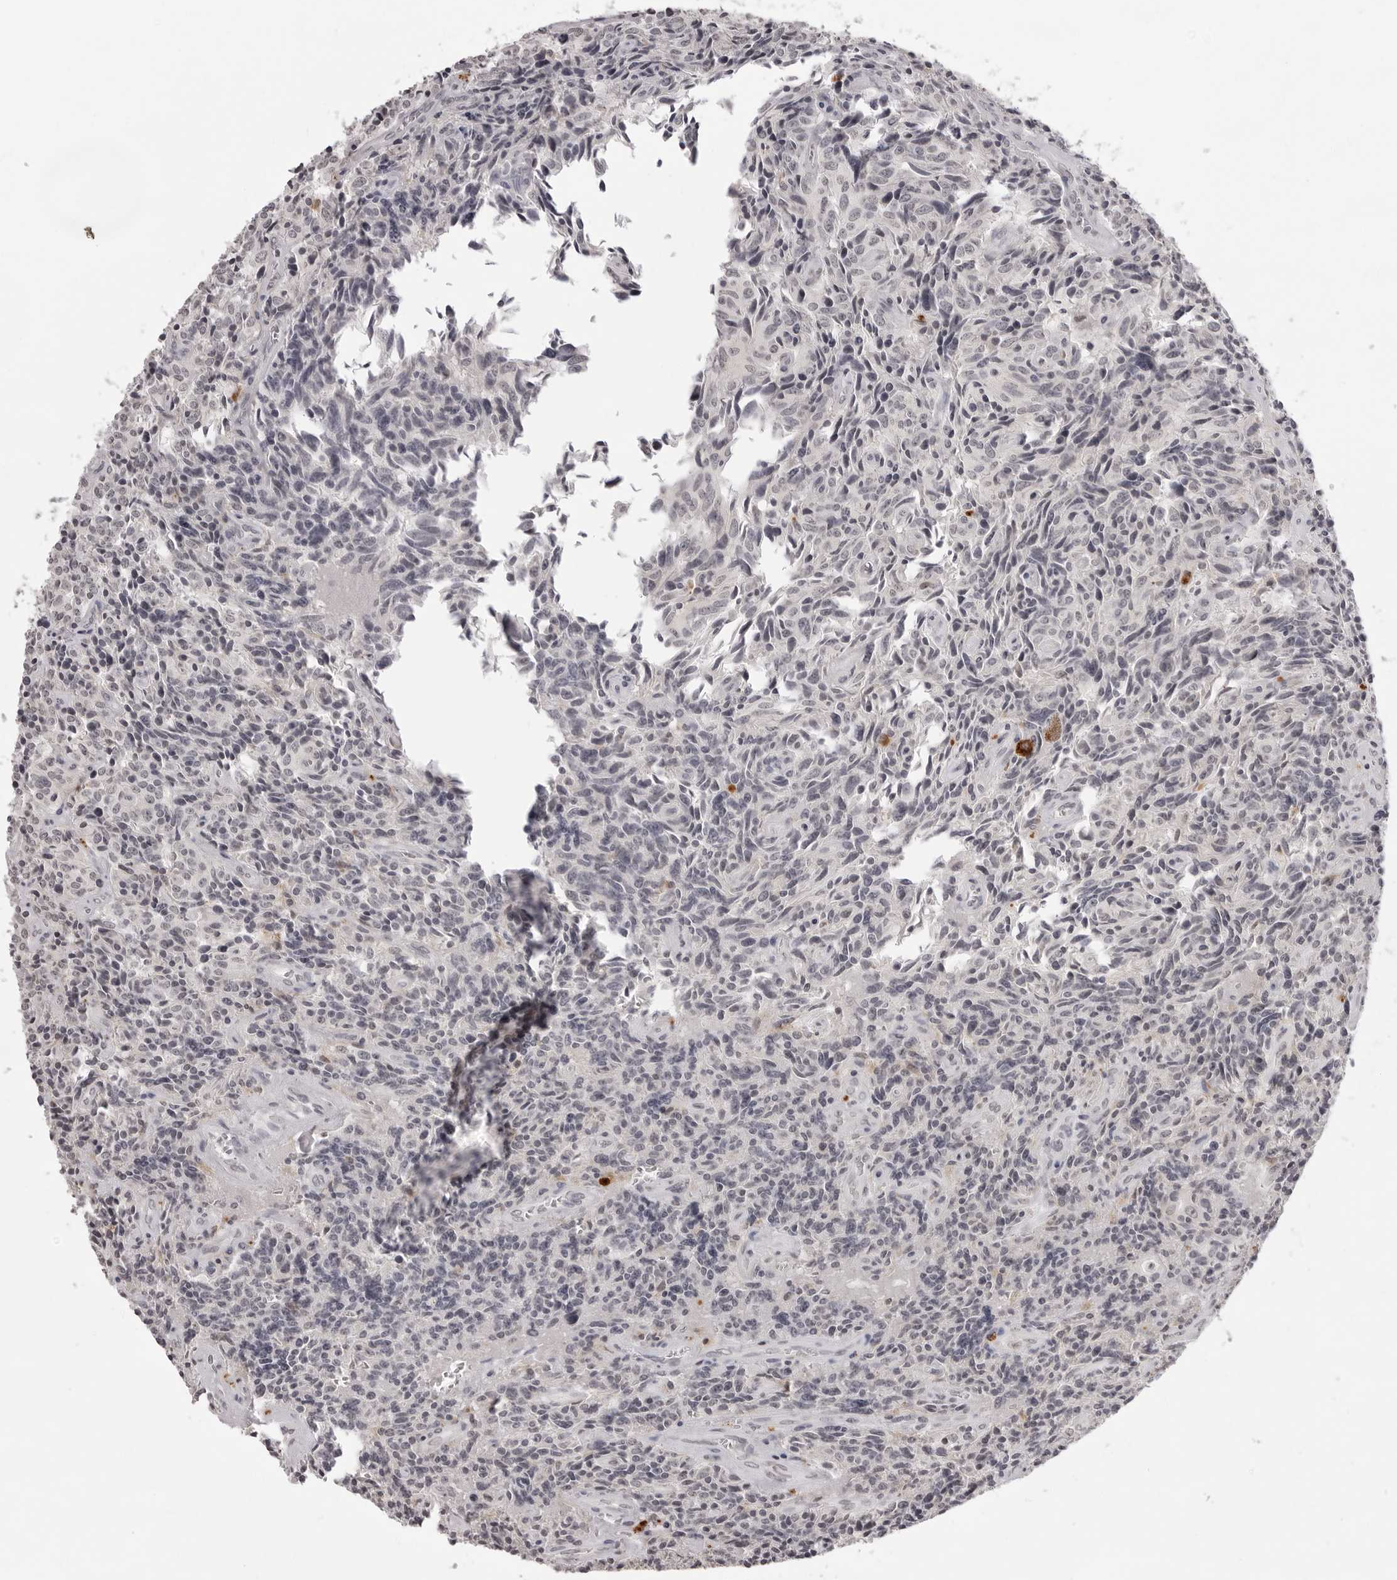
{"staining": {"intensity": "negative", "quantity": "none", "location": "none"}, "tissue": "carcinoid", "cell_type": "Tumor cells", "image_type": "cancer", "snomed": [{"axis": "morphology", "description": "Carcinoid, malignant, NOS"}, {"axis": "topography", "description": "Lung"}], "caption": "Carcinoid stained for a protein using immunohistochemistry (IHC) shows no positivity tumor cells.", "gene": "NTM", "patient": {"sex": "female", "age": 46}}